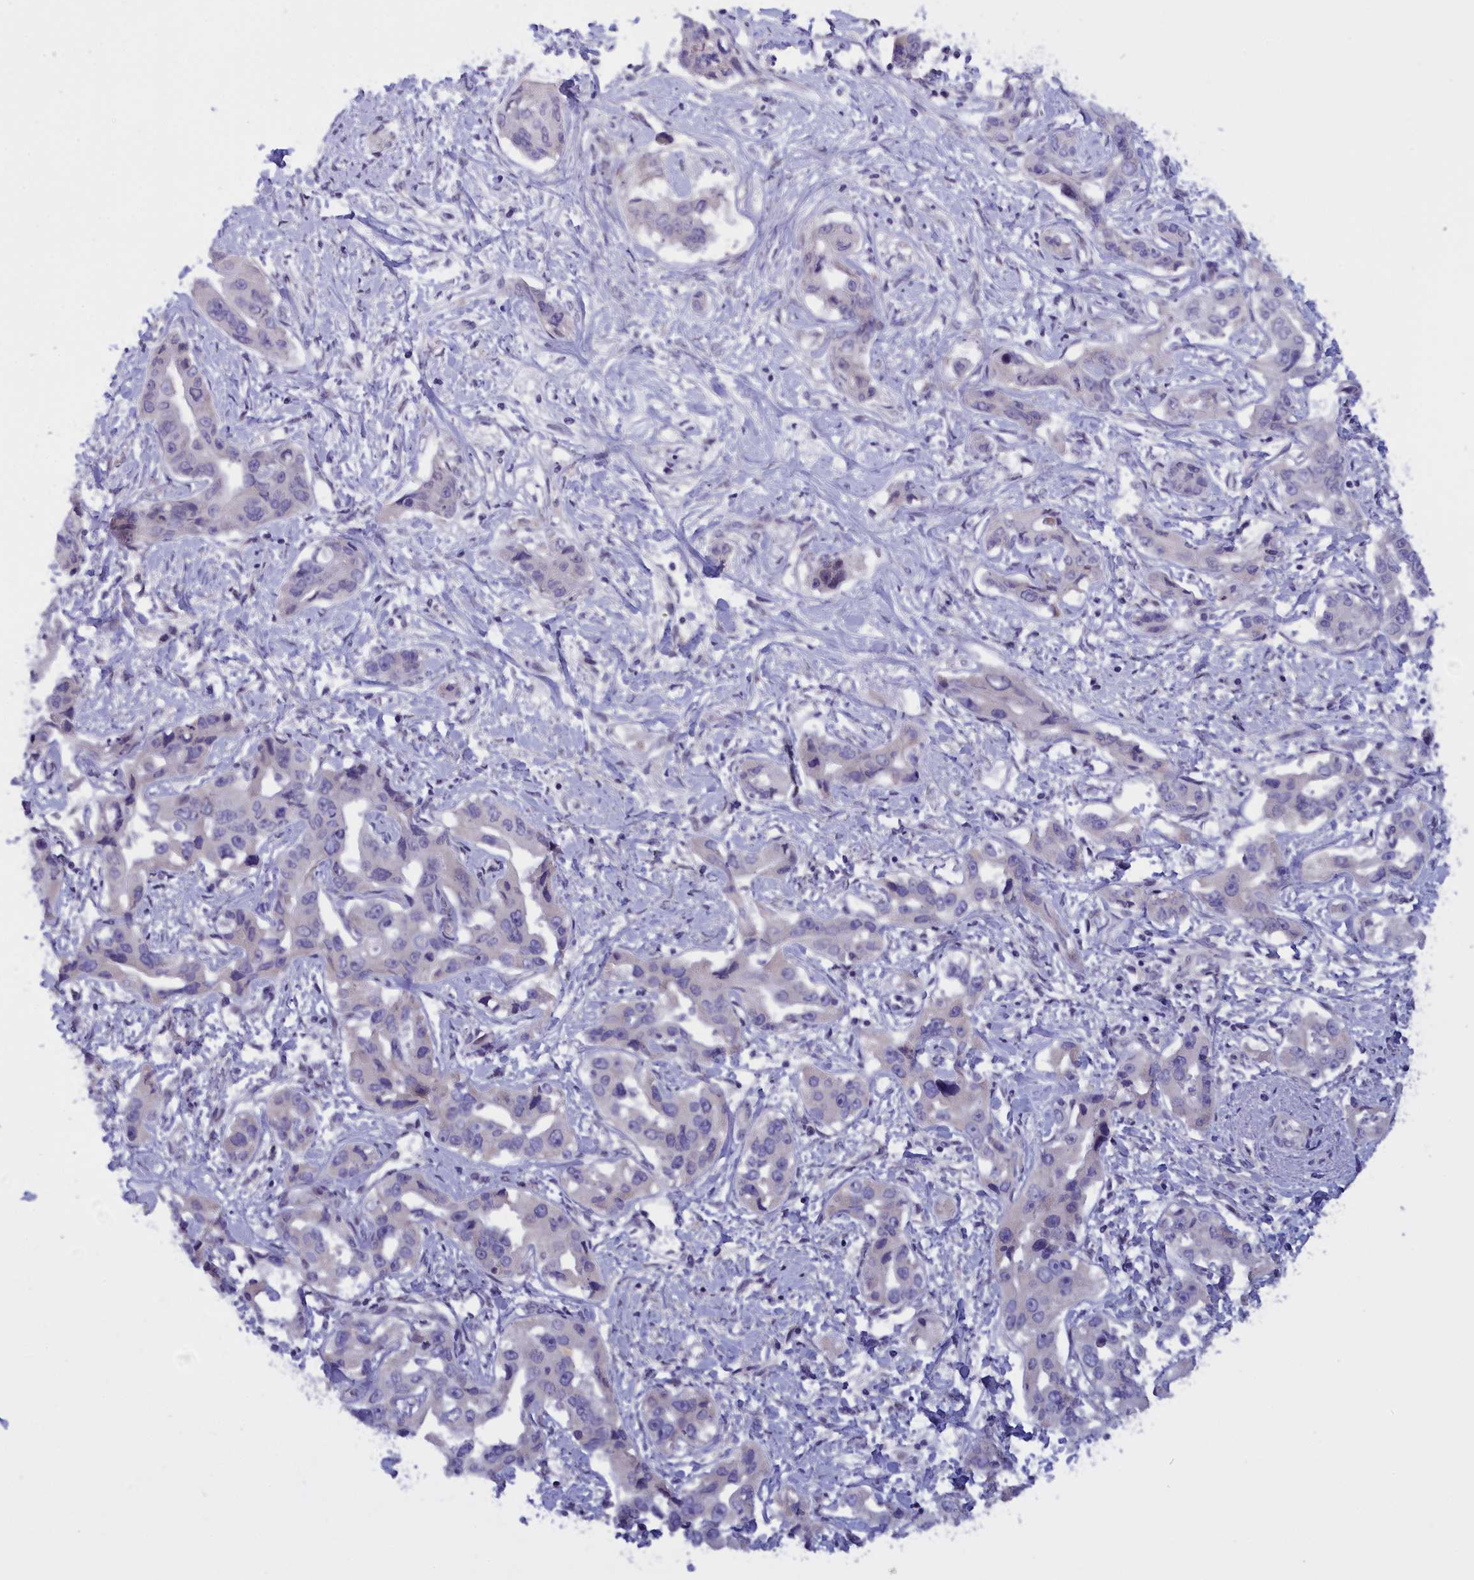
{"staining": {"intensity": "negative", "quantity": "none", "location": "none"}, "tissue": "liver cancer", "cell_type": "Tumor cells", "image_type": "cancer", "snomed": [{"axis": "morphology", "description": "Cholangiocarcinoma"}, {"axis": "topography", "description": "Liver"}], "caption": "Tumor cells are negative for brown protein staining in liver cholangiocarcinoma. (DAB (3,3'-diaminobenzidine) immunohistochemistry, high magnification).", "gene": "IGFALS", "patient": {"sex": "male", "age": 59}}